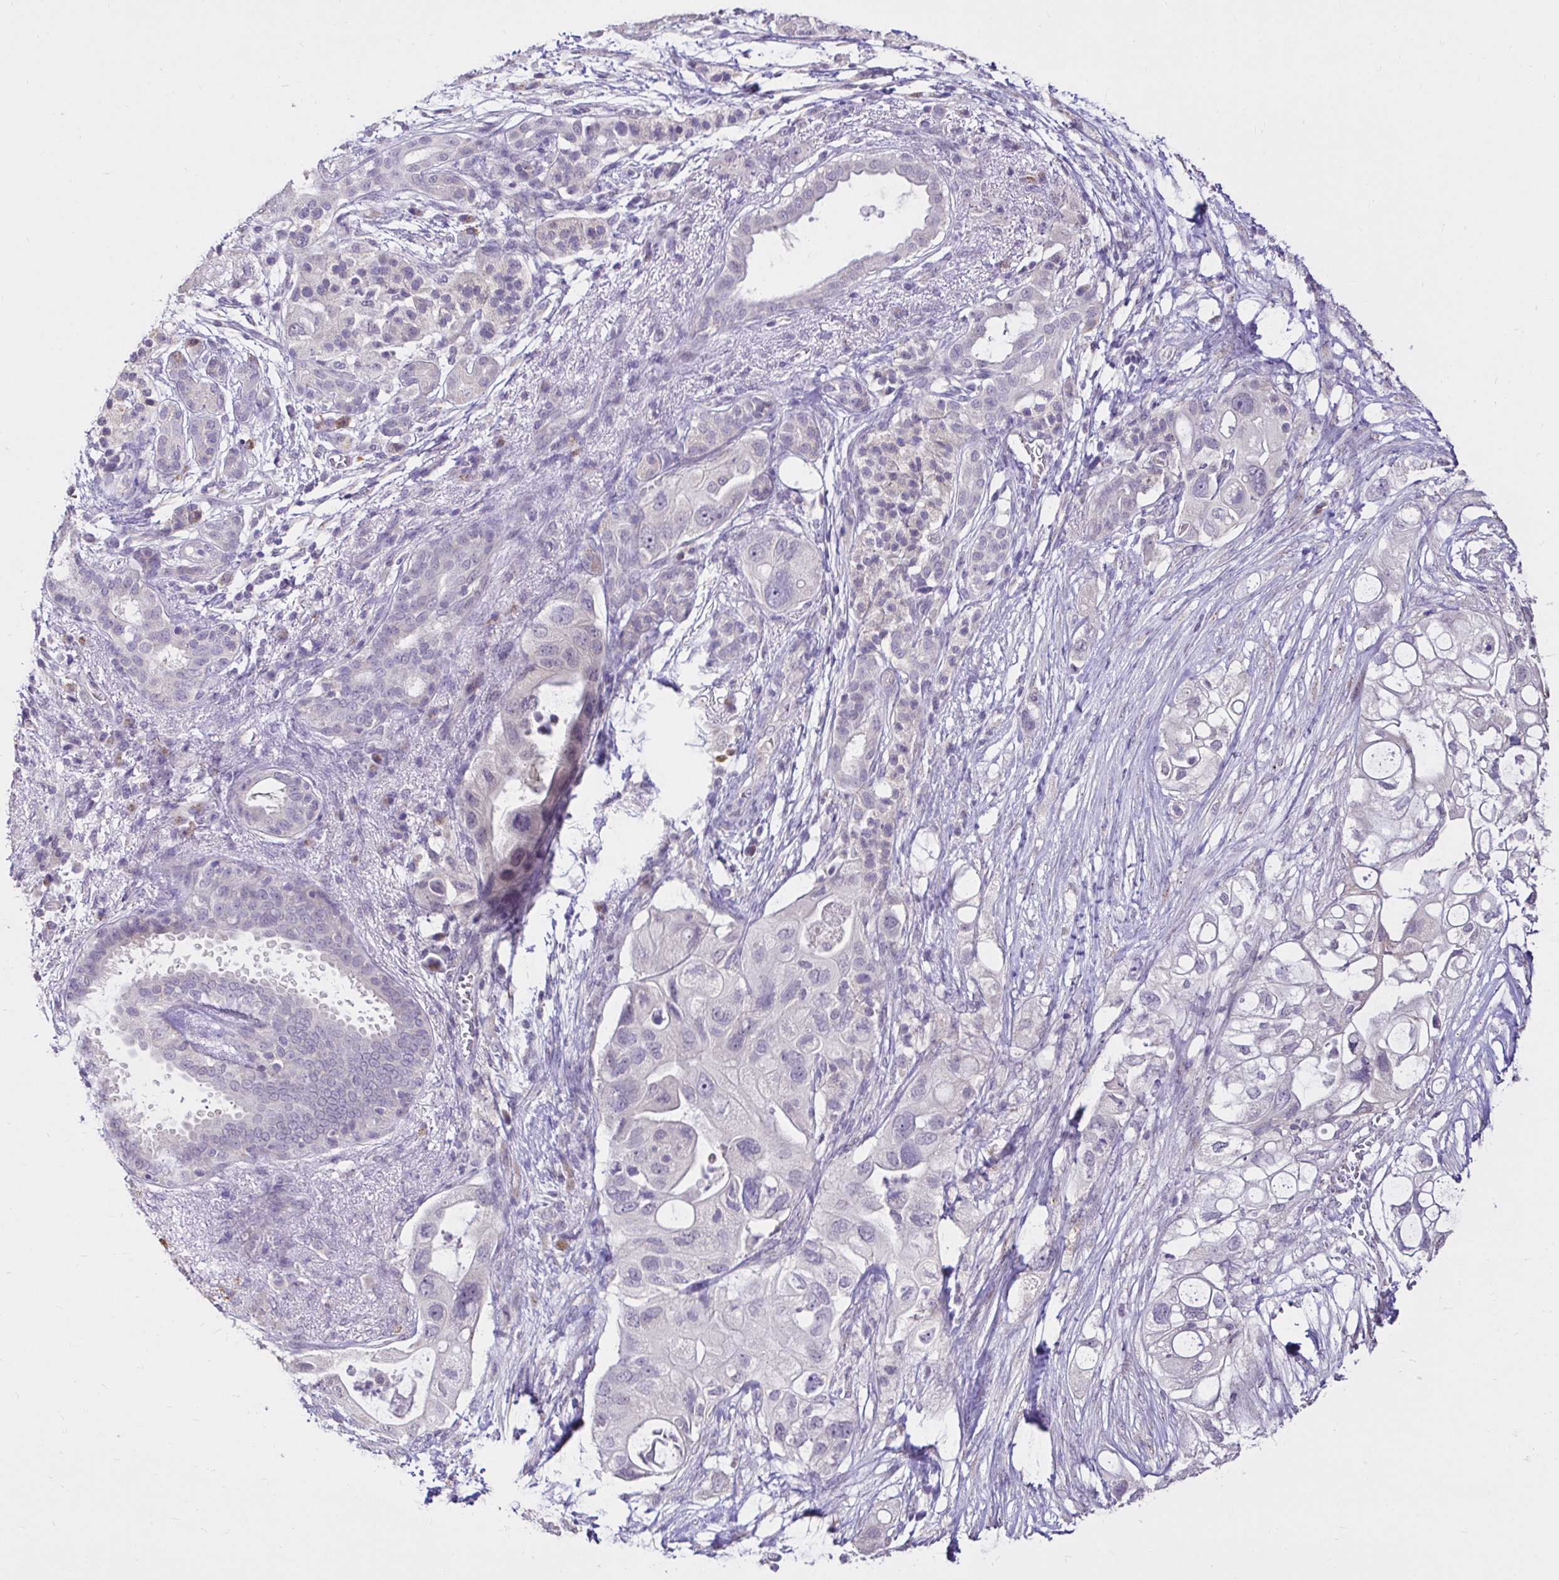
{"staining": {"intensity": "negative", "quantity": "none", "location": "none"}, "tissue": "pancreatic cancer", "cell_type": "Tumor cells", "image_type": "cancer", "snomed": [{"axis": "morphology", "description": "Adenocarcinoma, NOS"}, {"axis": "topography", "description": "Pancreas"}], "caption": "DAB immunohistochemical staining of human pancreatic adenocarcinoma shows no significant expression in tumor cells.", "gene": "KIAA1210", "patient": {"sex": "female", "age": 72}}